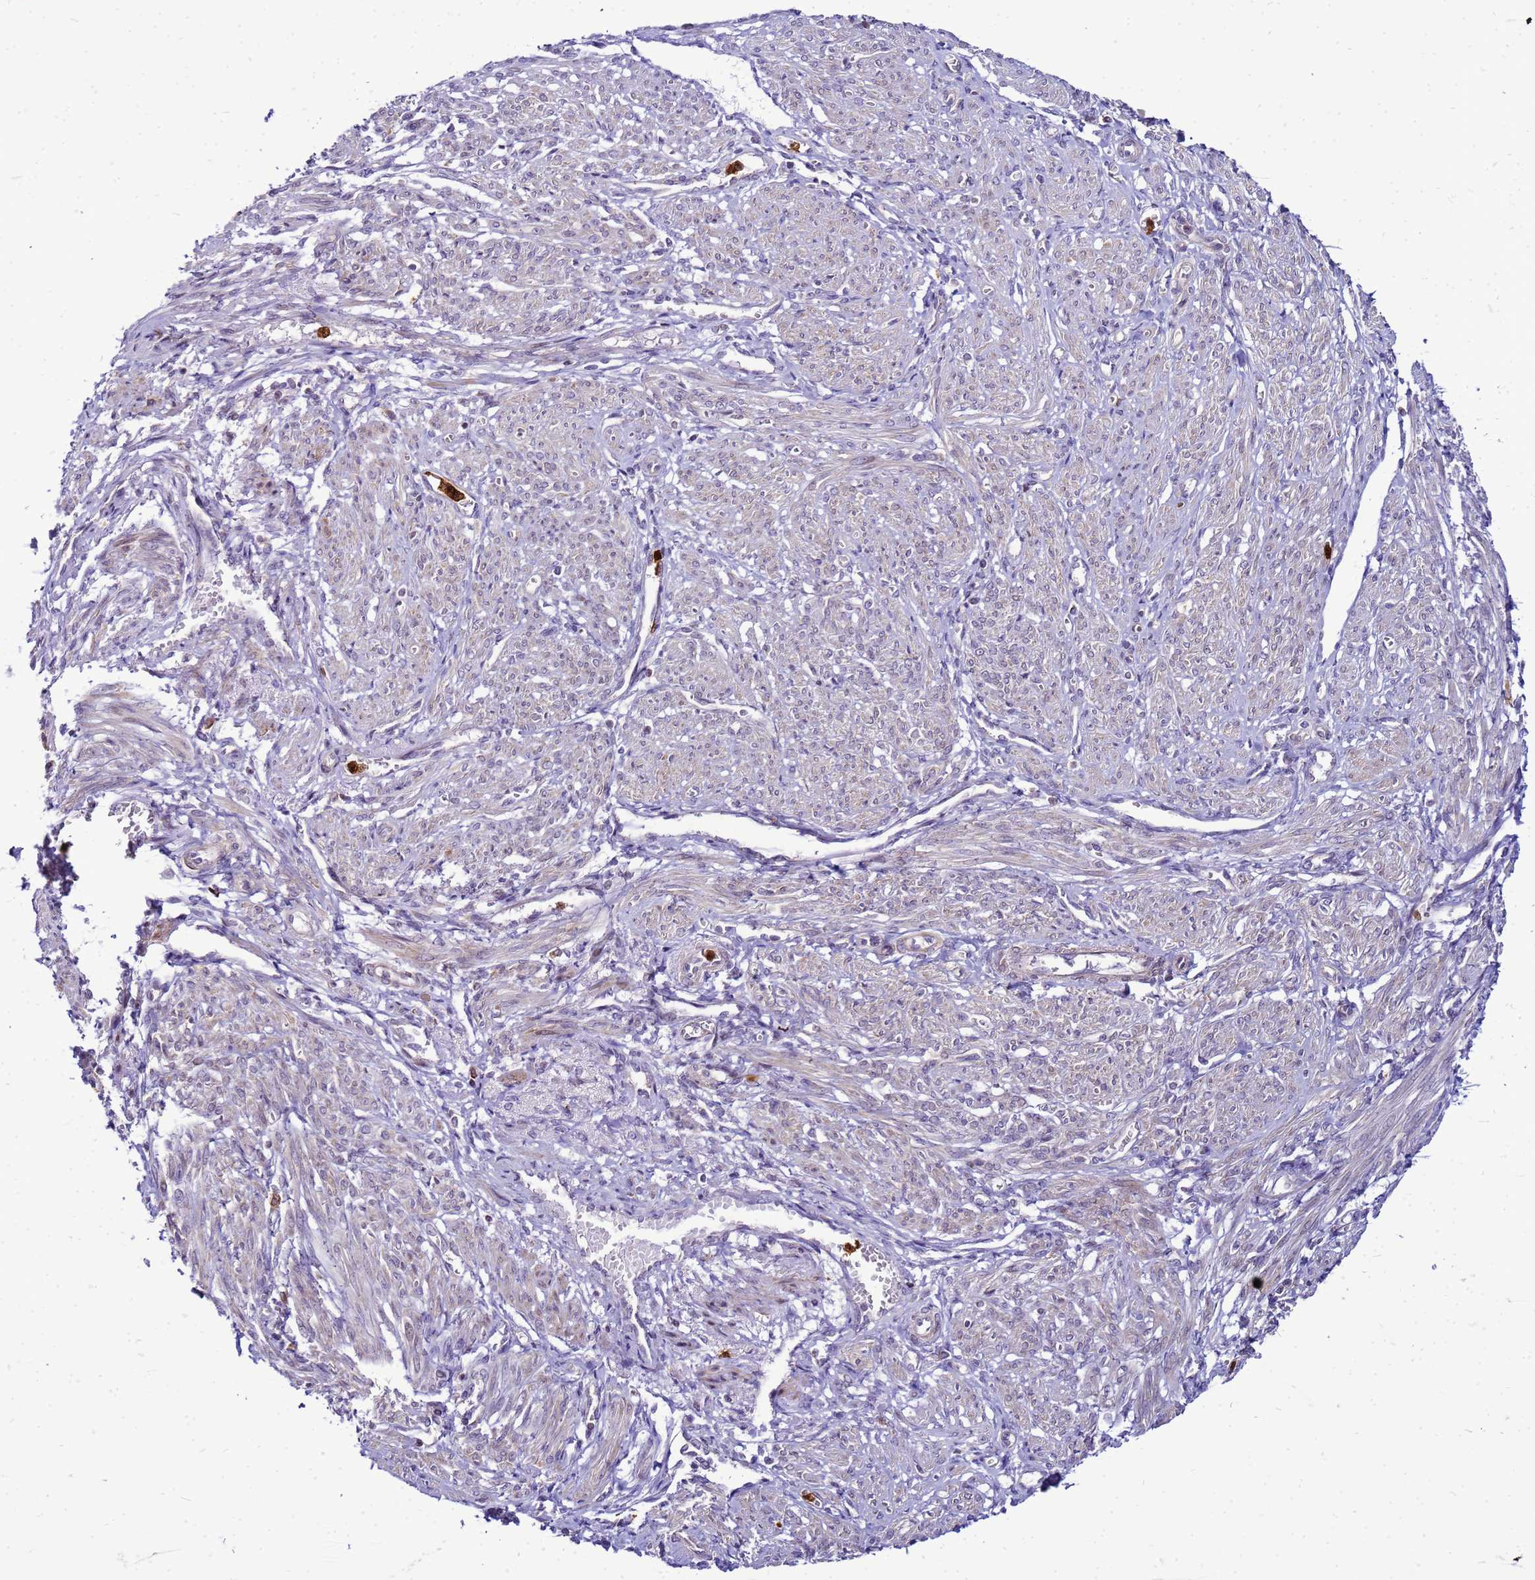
{"staining": {"intensity": "weak", "quantity": "<25%", "location": "cytoplasmic/membranous"}, "tissue": "smooth muscle", "cell_type": "Smooth muscle cells", "image_type": "normal", "snomed": [{"axis": "morphology", "description": "Normal tissue, NOS"}, {"axis": "topography", "description": "Smooth muscle"}], "caption": "Smooth muscle was stained to show a protein in brown. There is no significant positivity in smooth muscle cells. Brightfield microscopy of immunohistochemistry (IHC) stained with DAB (brown) and hematoxylin (blue), captured at high magnification.", "gene": "VPS4B", "patient": {"sex": "female", "age": 39}}